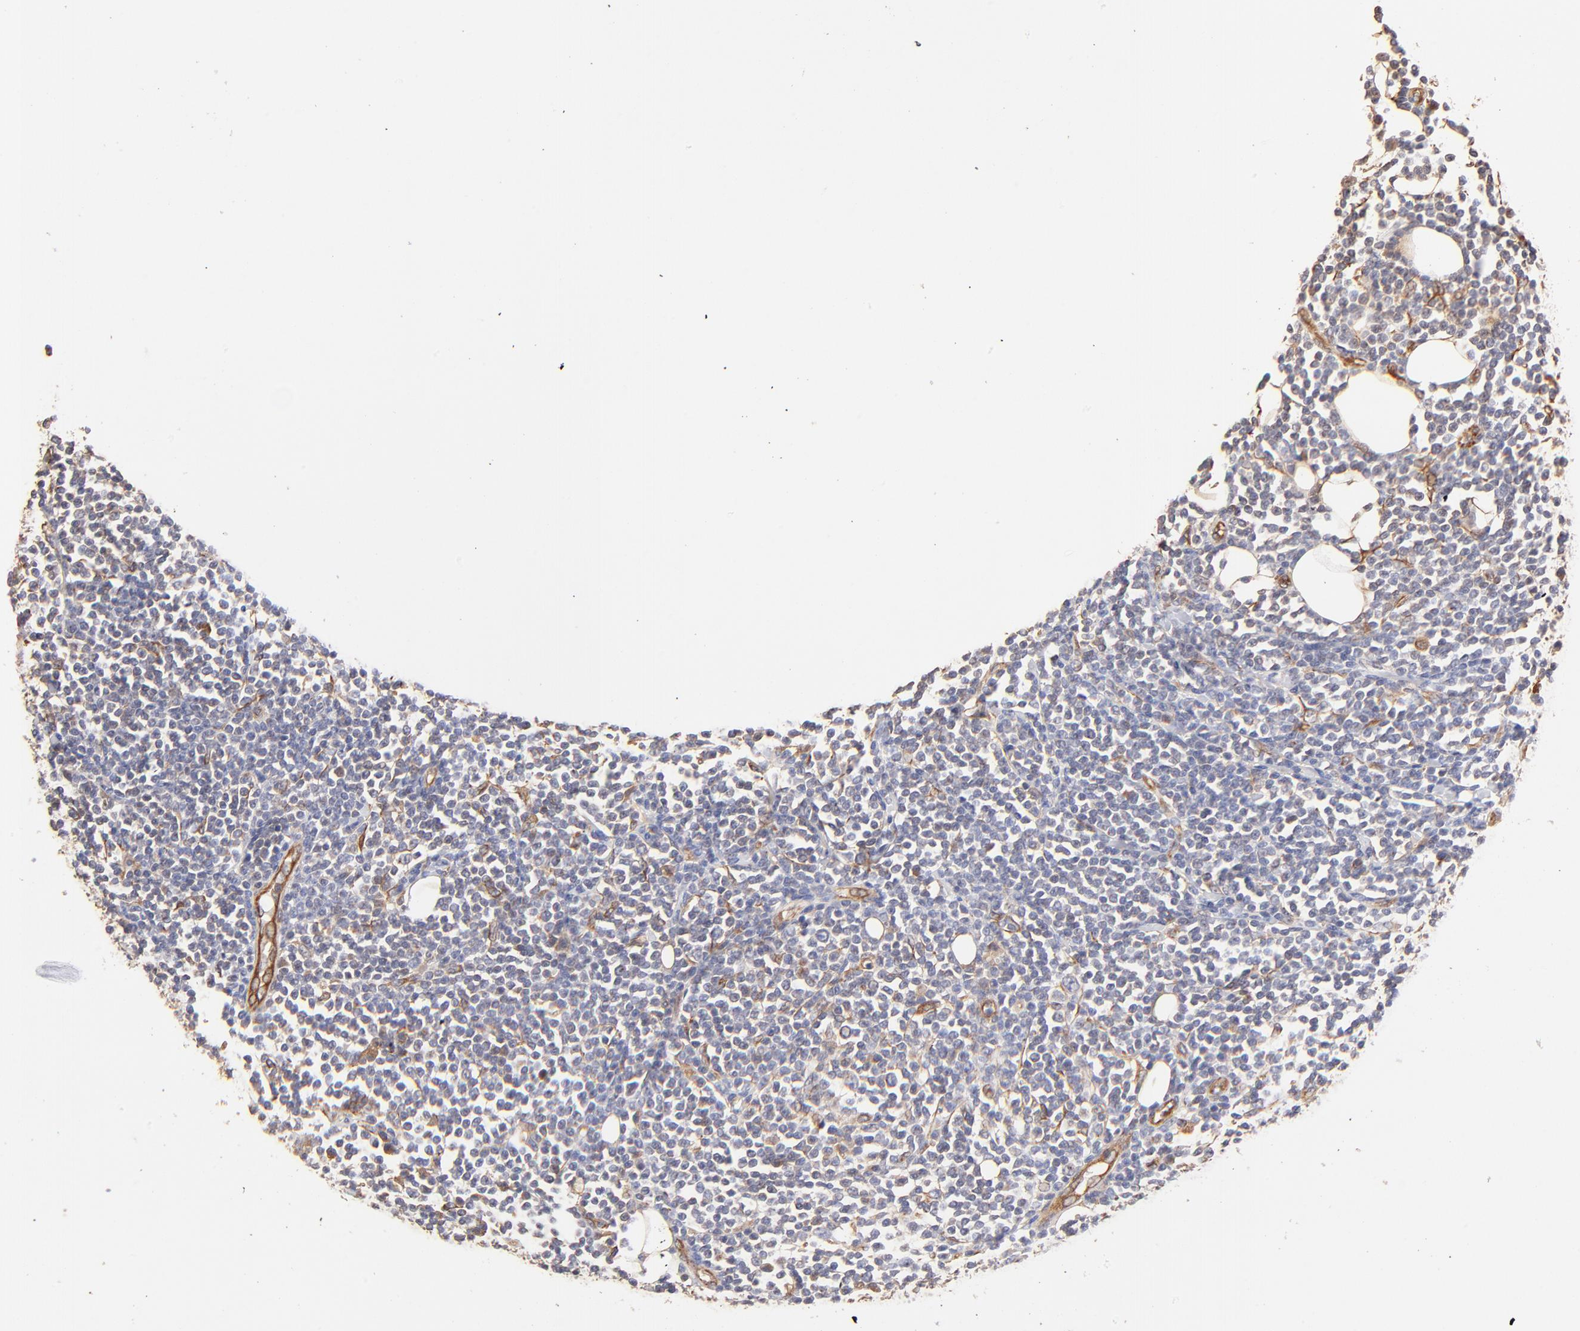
{"staining": {"intensity": "moderate", "quantity": "<25%", "location": "cytoplasmic/membranous"}, "tissue": "lymphoma", "cell_type": "Tumor cells", "image_type": "cancer", "snomed": [{"axis": "morphology", "description": "Malignant lymphoma, non-Hodgkin's type, Low grade"}, {"axis": "topography", "description": "Soft tissue"}], "caption": "Moderate cytoplasmic/membranous protein positivity is present in approximately <25% of tumor cells in lymphoma.", "gene": "TNFAIP3", "patient": {"sex": "male", "age": 92}}